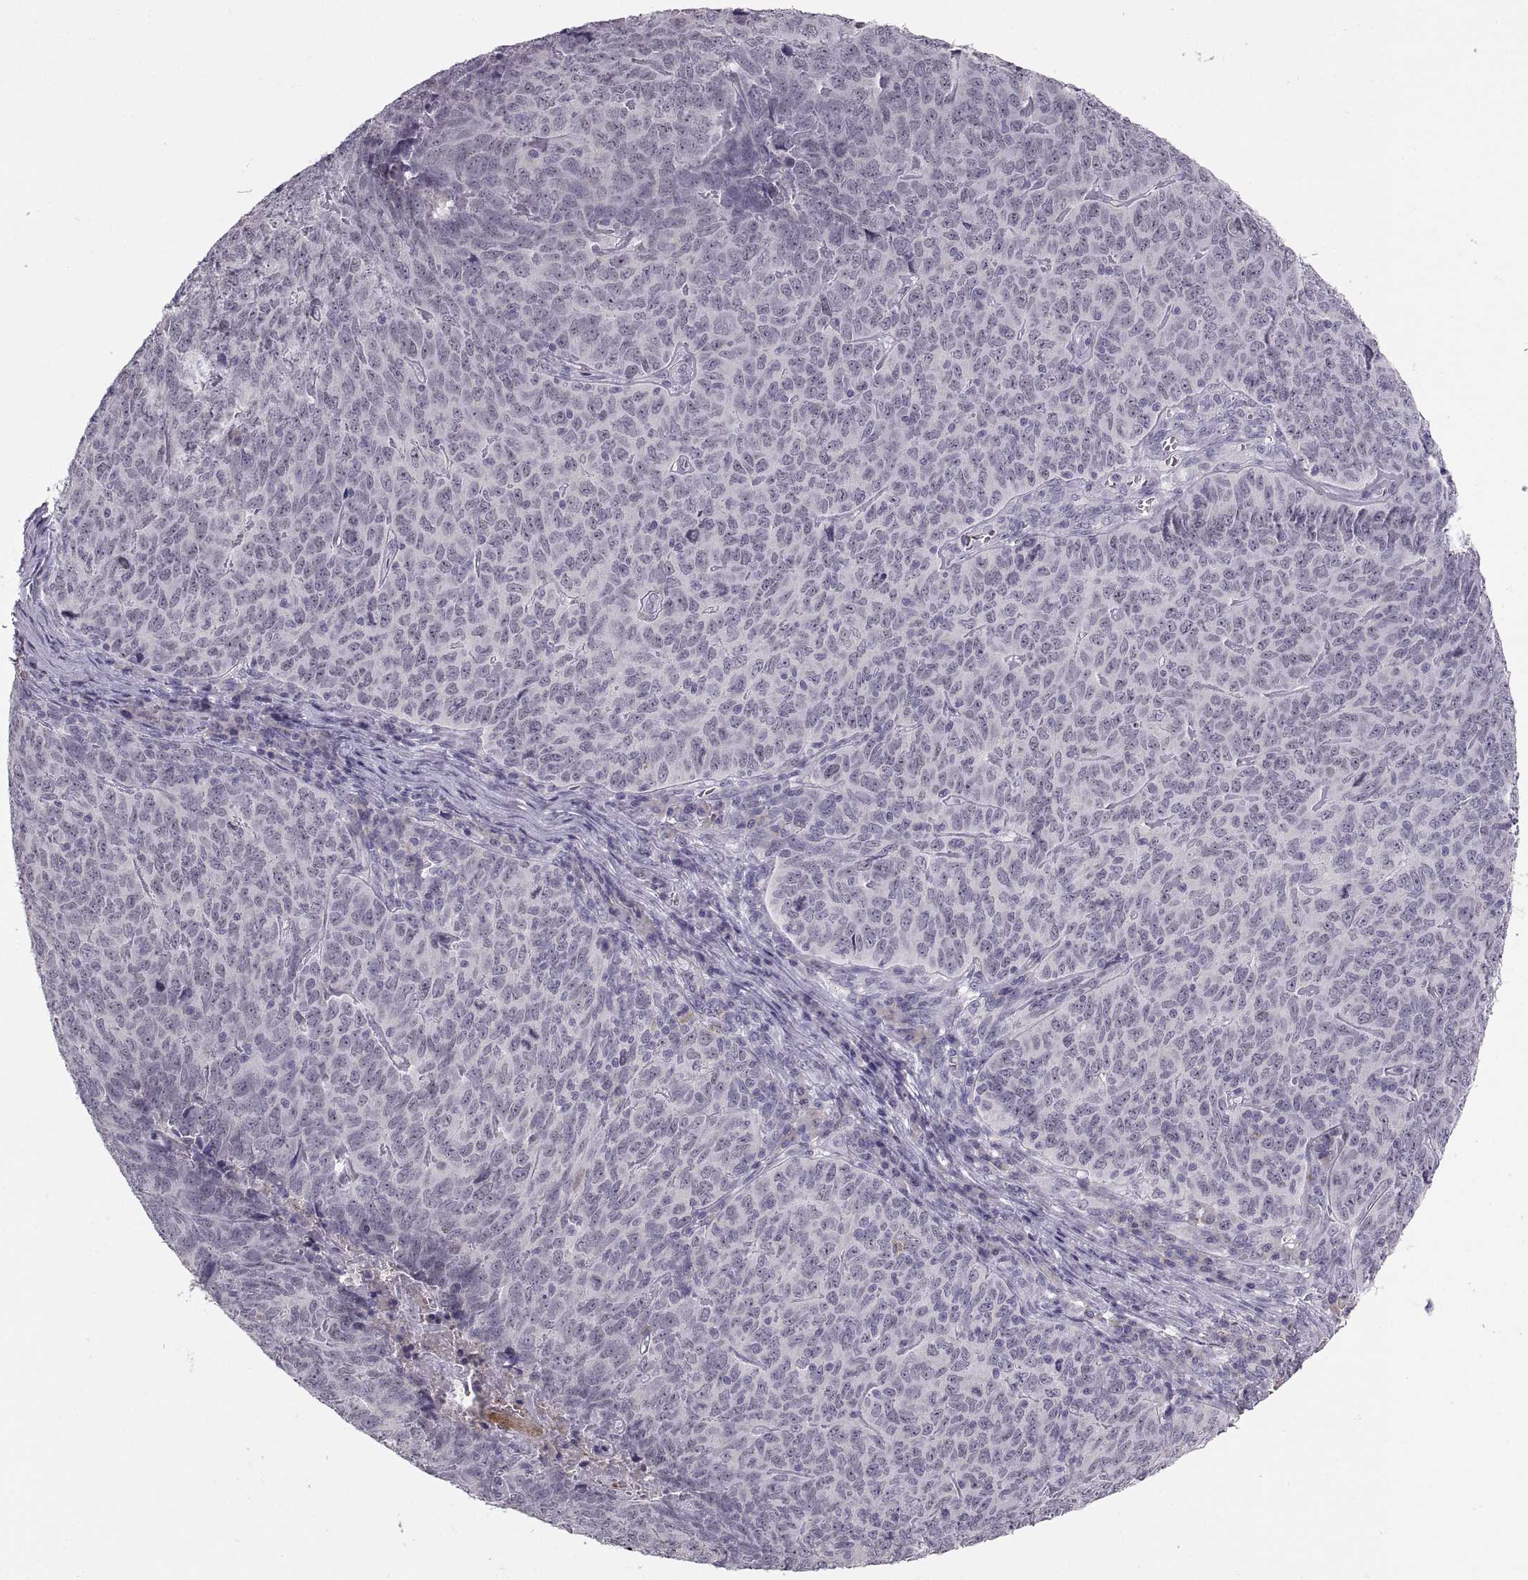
{"staining": {"intensity": "negative", "quantity": "none", "location": "none"}, "tissue": "skin cancer", "cell_type": "Tumor cells", "image_type": "cancer", "snomed": [{"axis": "morphology", "description": "Squamous cell carcinoma, NOS"}, {"axis": "topography", "description": "Skin"}, {"axis": "topography", "description": "Anal"}], "caption": "Immunohistochemistry (IHC) micrograph of neoplastic tissue: human skin cancer (squamous cell carcinoma) stained with DAB exhibits no significant protein expression in tumor cells.", "gene": "MAGEB18", "patient": {"sex": "female", "age": 51}}